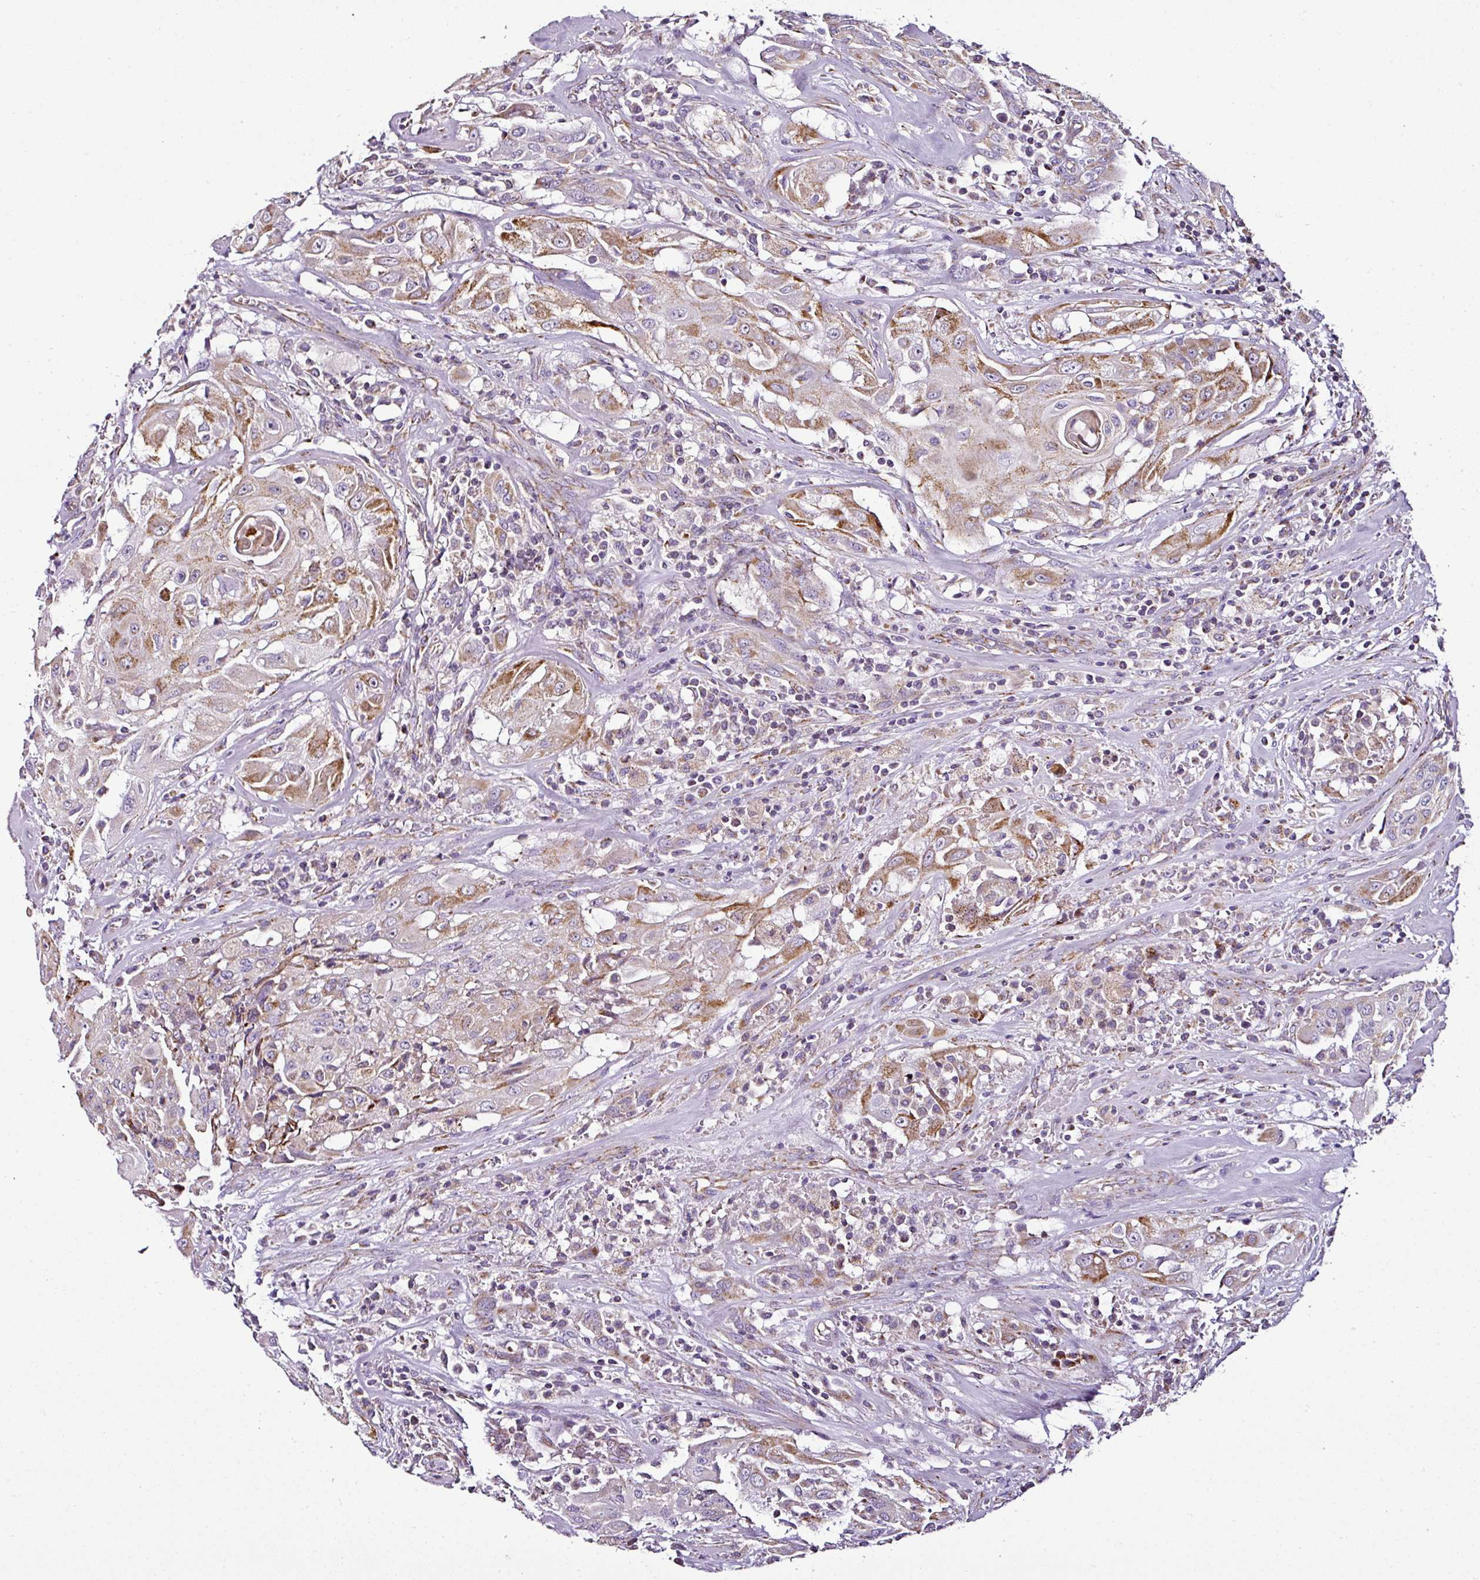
{"staining": {"intensity": "moderate", "quantity": ">75%", "location": "cytoplasmic/membranous"}, "tissue": "thyroid cancer", "cell_type": "Tumor cells", "image_type": "cancer", "snomed": [{"axis": "morphology", "description": "Papillary adenocarcinoma, NOS"}, {"axis": "topography", "description": "Thyroid gland"}], "caption": "This image reveals papillary adenocarcinoma (thyroid) stained with immunohistochemistry (IHC) to label a protein in brown. The cytoplasmic/membranous of tumor cells show moderate positivity for the protein. Nuclei are counter-stained blue.", "gene": "DPAGT1", "patient": {"sex": "female", "age": 59}}